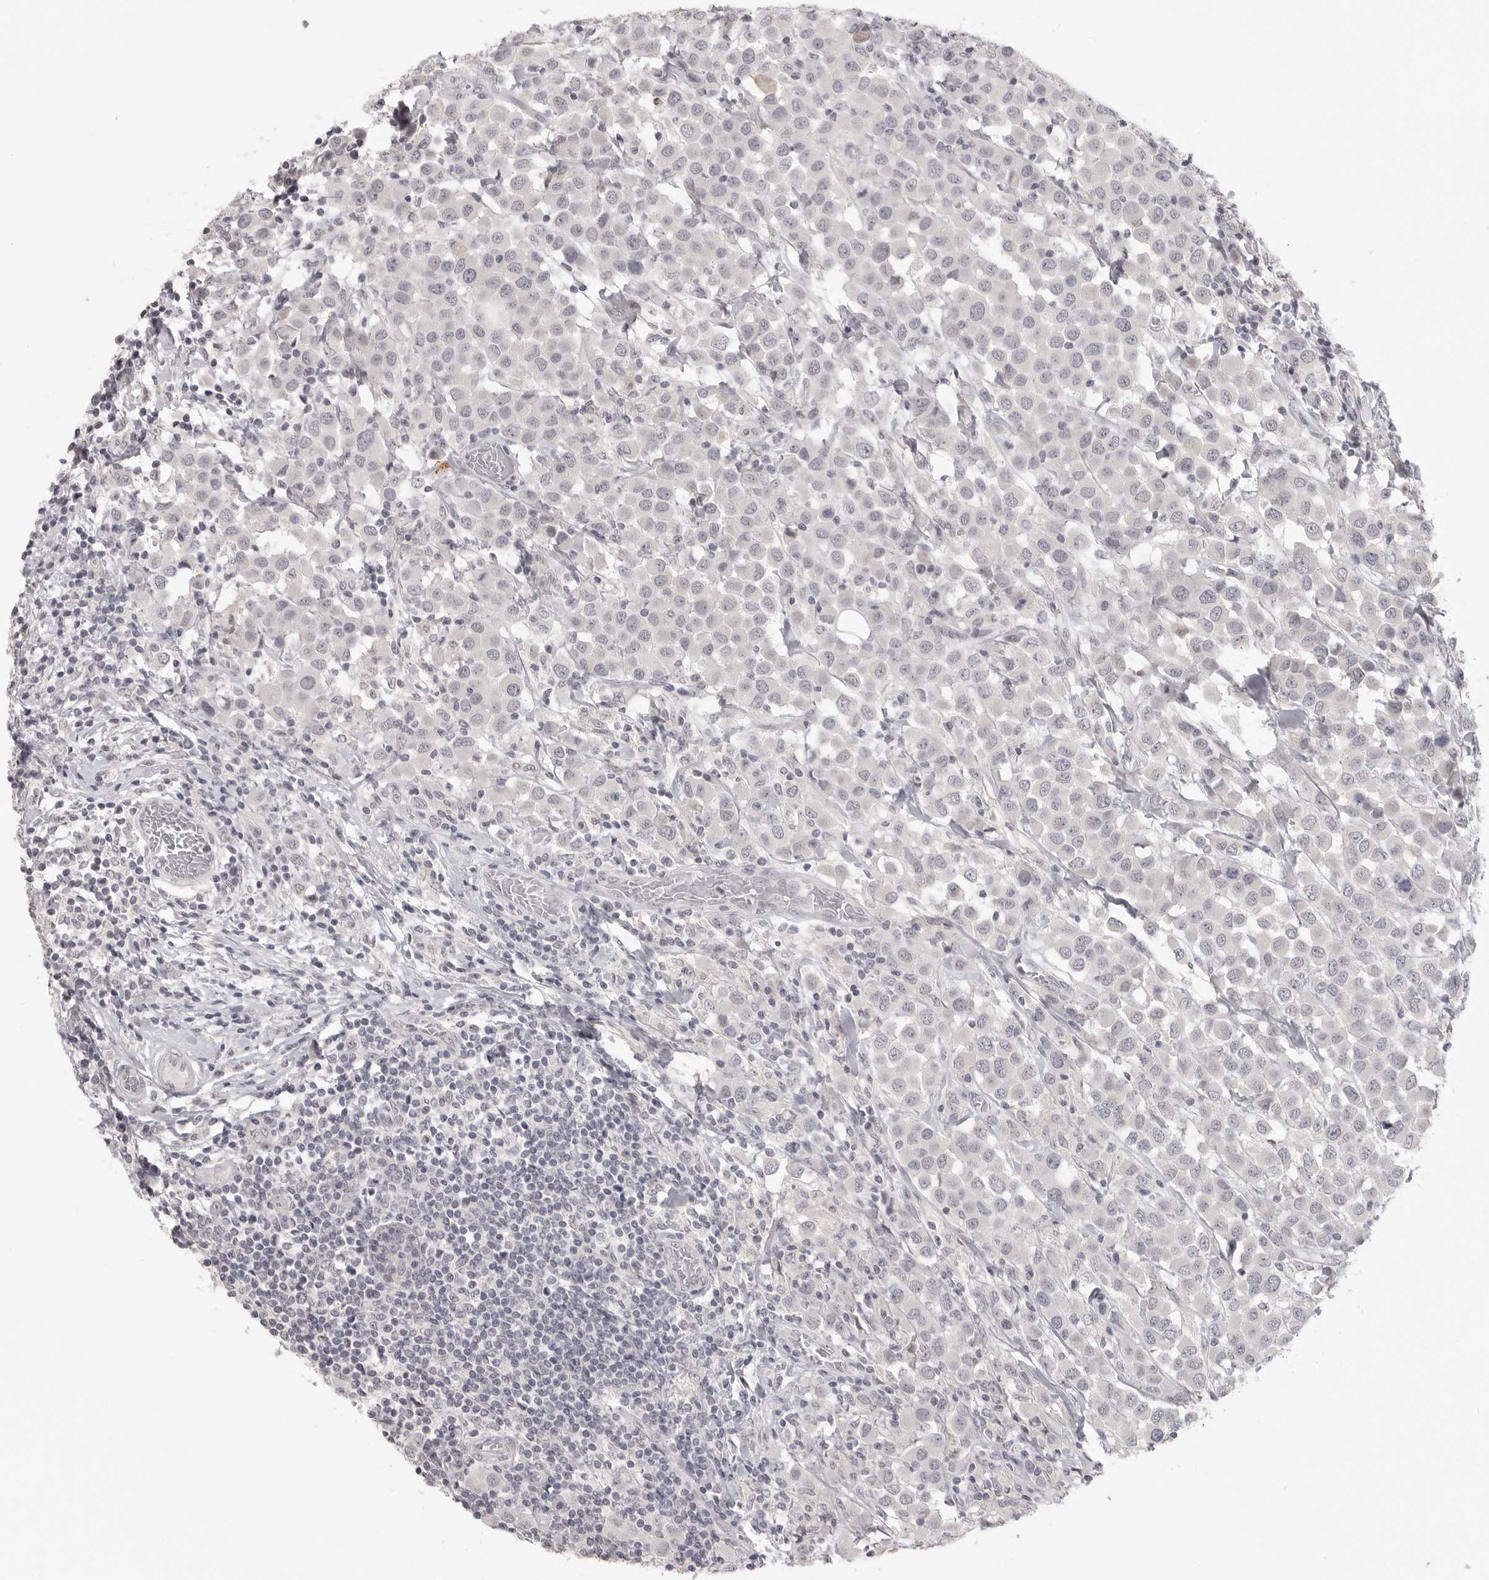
{"staining": {"intensity": "negative", "quantity": "none", "location": "none"}, "tissue": "breast cancer", "cell_type": "Tumor cells", "image_type": "cancer", "snomed": [{"axis": "morphology", "description": "Duct carcinoma"}, {"axis": "topography", "description": "Breast"}], "caption": "The IHC histopathology image has no significant staining in tumor cells of intraductal carcinoma (breast) tissue.", "gene": "HMGCS2", "patient": {"sex": "female", "age": 61}}